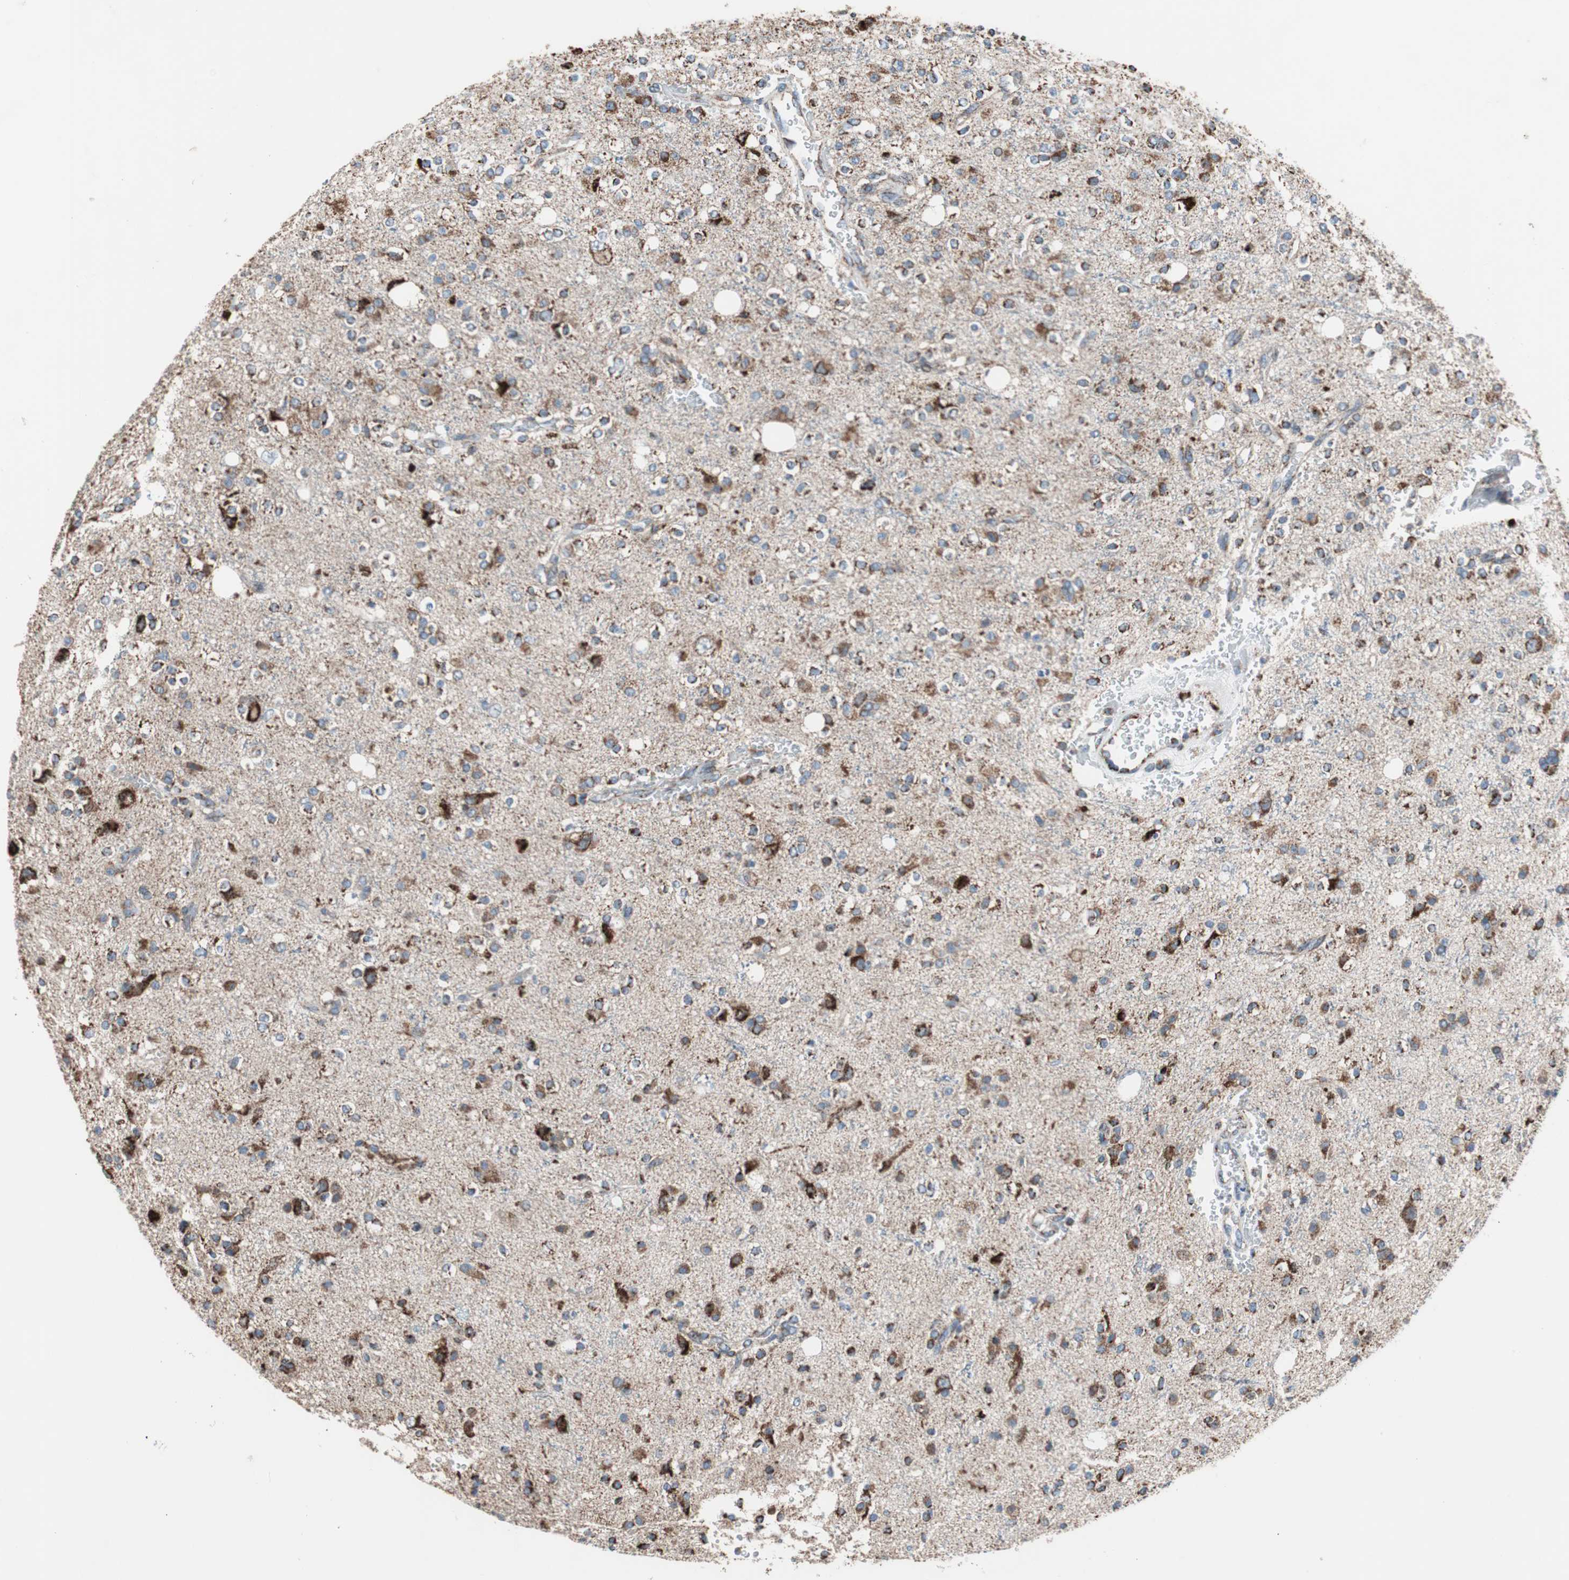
{"staining": {"intensity": "moderate", "quantity": ">75%", "location": "cytoplasmic/membranous"}, "tissue": "glioma", "cell_type": "Tumor cells", "image_type": "cancer", "snomed": [{"axis": "morphology", "description": "Glioma, malignant, High grade"}, {"axis": "topography", "description": "Brain"}], "caption": "This is a histology image of immunohistochemistry (IHC) staining of malignant high-grade glioma, which shows moderate expression in the cytoplasmic/membranous of tumor cells.", "gene": "PCSK4", "patient": {"sex": "male", "age": 47}}